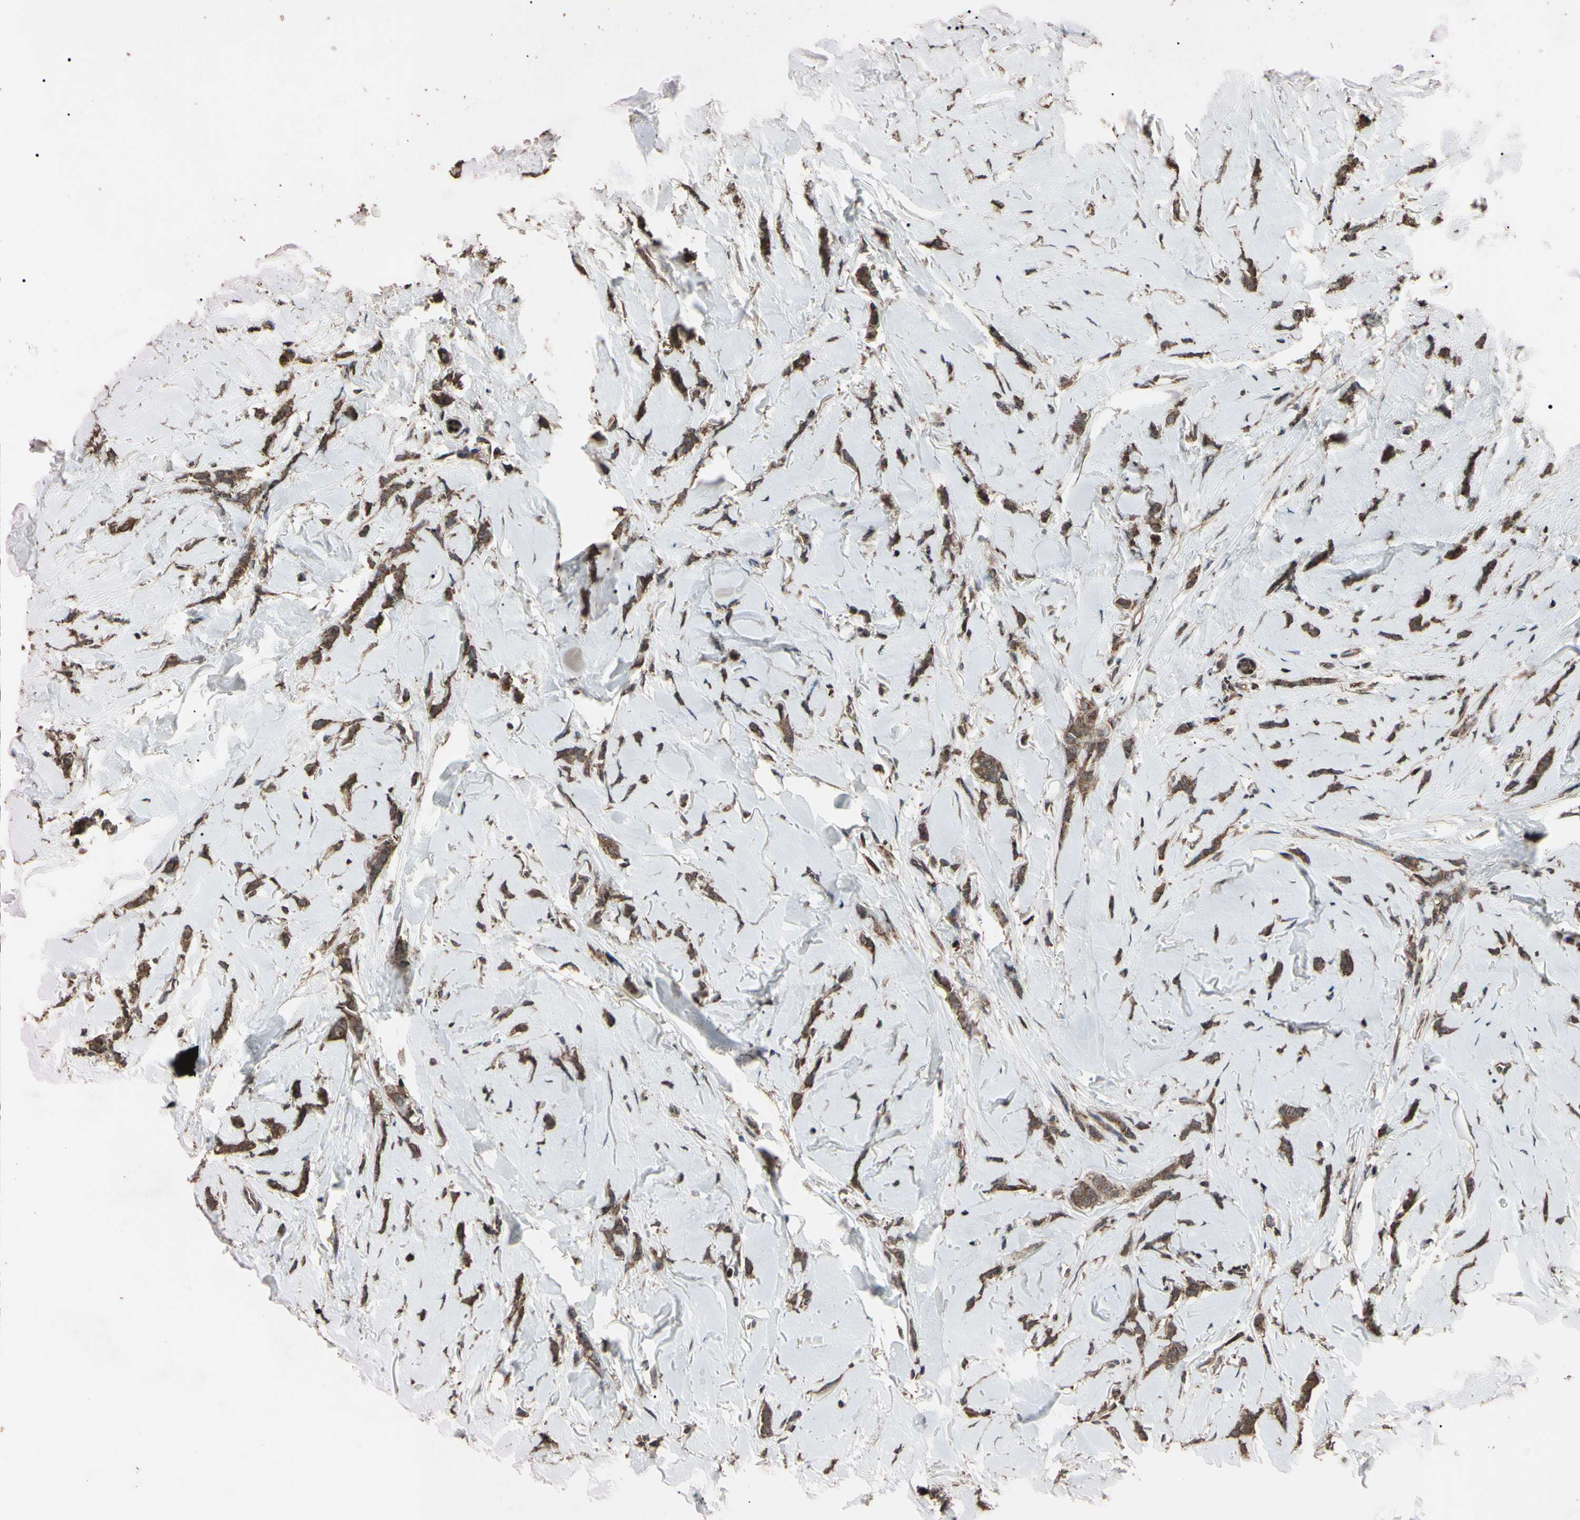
{"staining": {"intensity": "moderate", "quantity": ">75%", "location": "cytoplasmic/membranous"}, "tissue": "breast cancer", "cell_type": "Tumor cells", "image_type": "cancer", "snomed": [{"axis": "morphology", "description": "Lobular carcinoma"}, {"axis": "topography", "description": "Skin"}, {"axis": "topography", "description": "Breast"}], "caption": "A brown stain labels moderate cytoplasmic/membranous expression of a protein in human breast lobular carcinoma tumor cells.", "gene": "TNFRSF1A", "patient": {"sex": "female", "age": 46}}